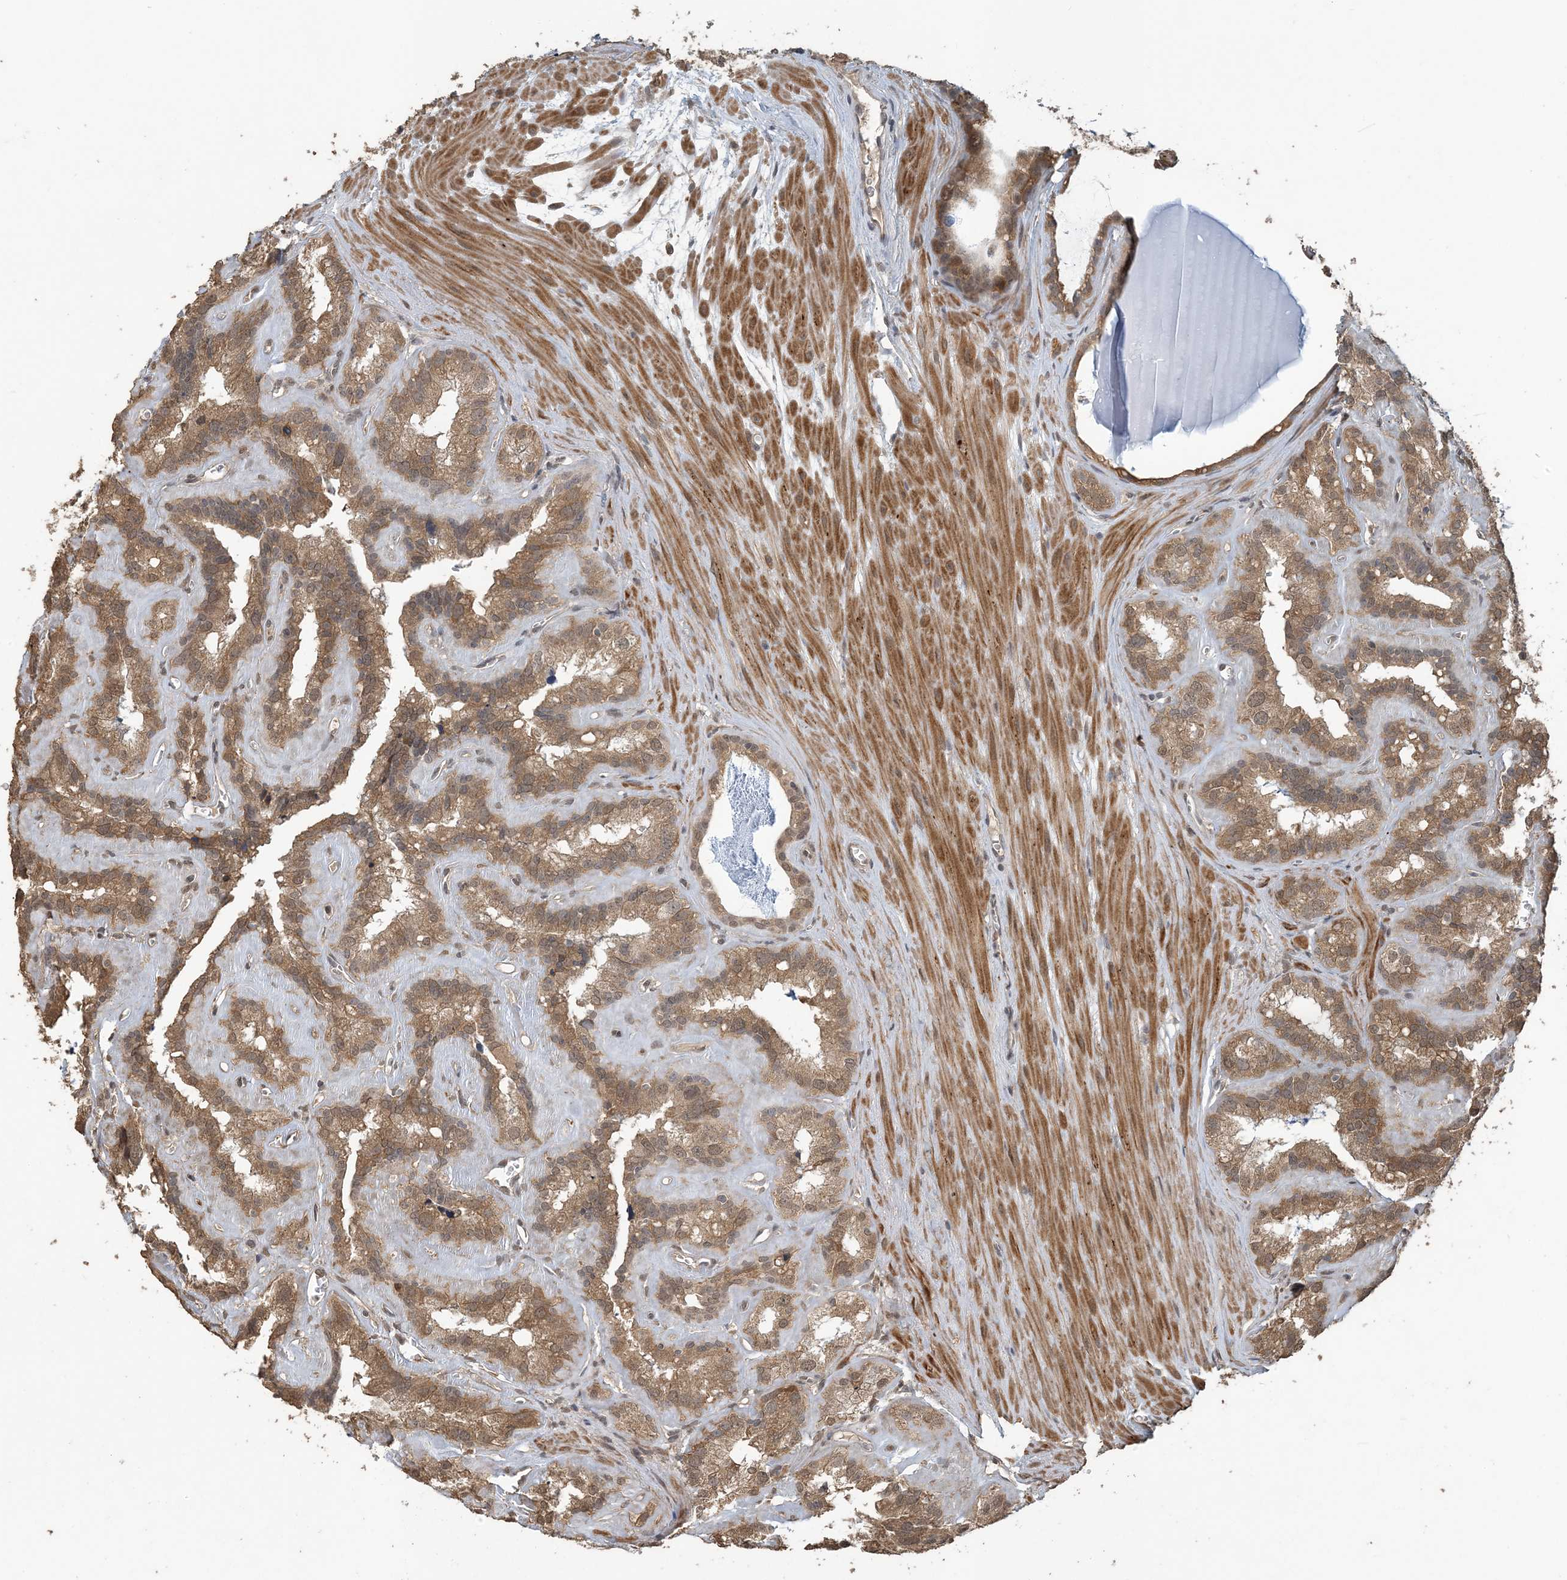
{"staining": {"intensity": "moderate", "quantity": ">75%", "location": "cytoplasmic/membranous"}, "tissue": "seminal vesicle", "cell_type": "Glandular cells", "image_type": "normal", "snomed": [{"axis": "morphology", "description": "Normal tissue, NOS"}, {"axis": "topography", "description": "Prostate"}, {"axis": "topography", "description": "Seminal veicle"}], "caption": "IHC staining of unremarkable seminal vesicle, which exhibits medium levels of moderate cytoplasmic/membranous expression in approximately >75% of glandular cells indicating moderate cytoplasmic/membranous protein staining. The staining was performed using DAB (brown) for protein detection and nuclei were counterstained in hematoxylin (blue).", "gene": "ZC3H12A", "patient": {"sex": "male", "age": 59}}